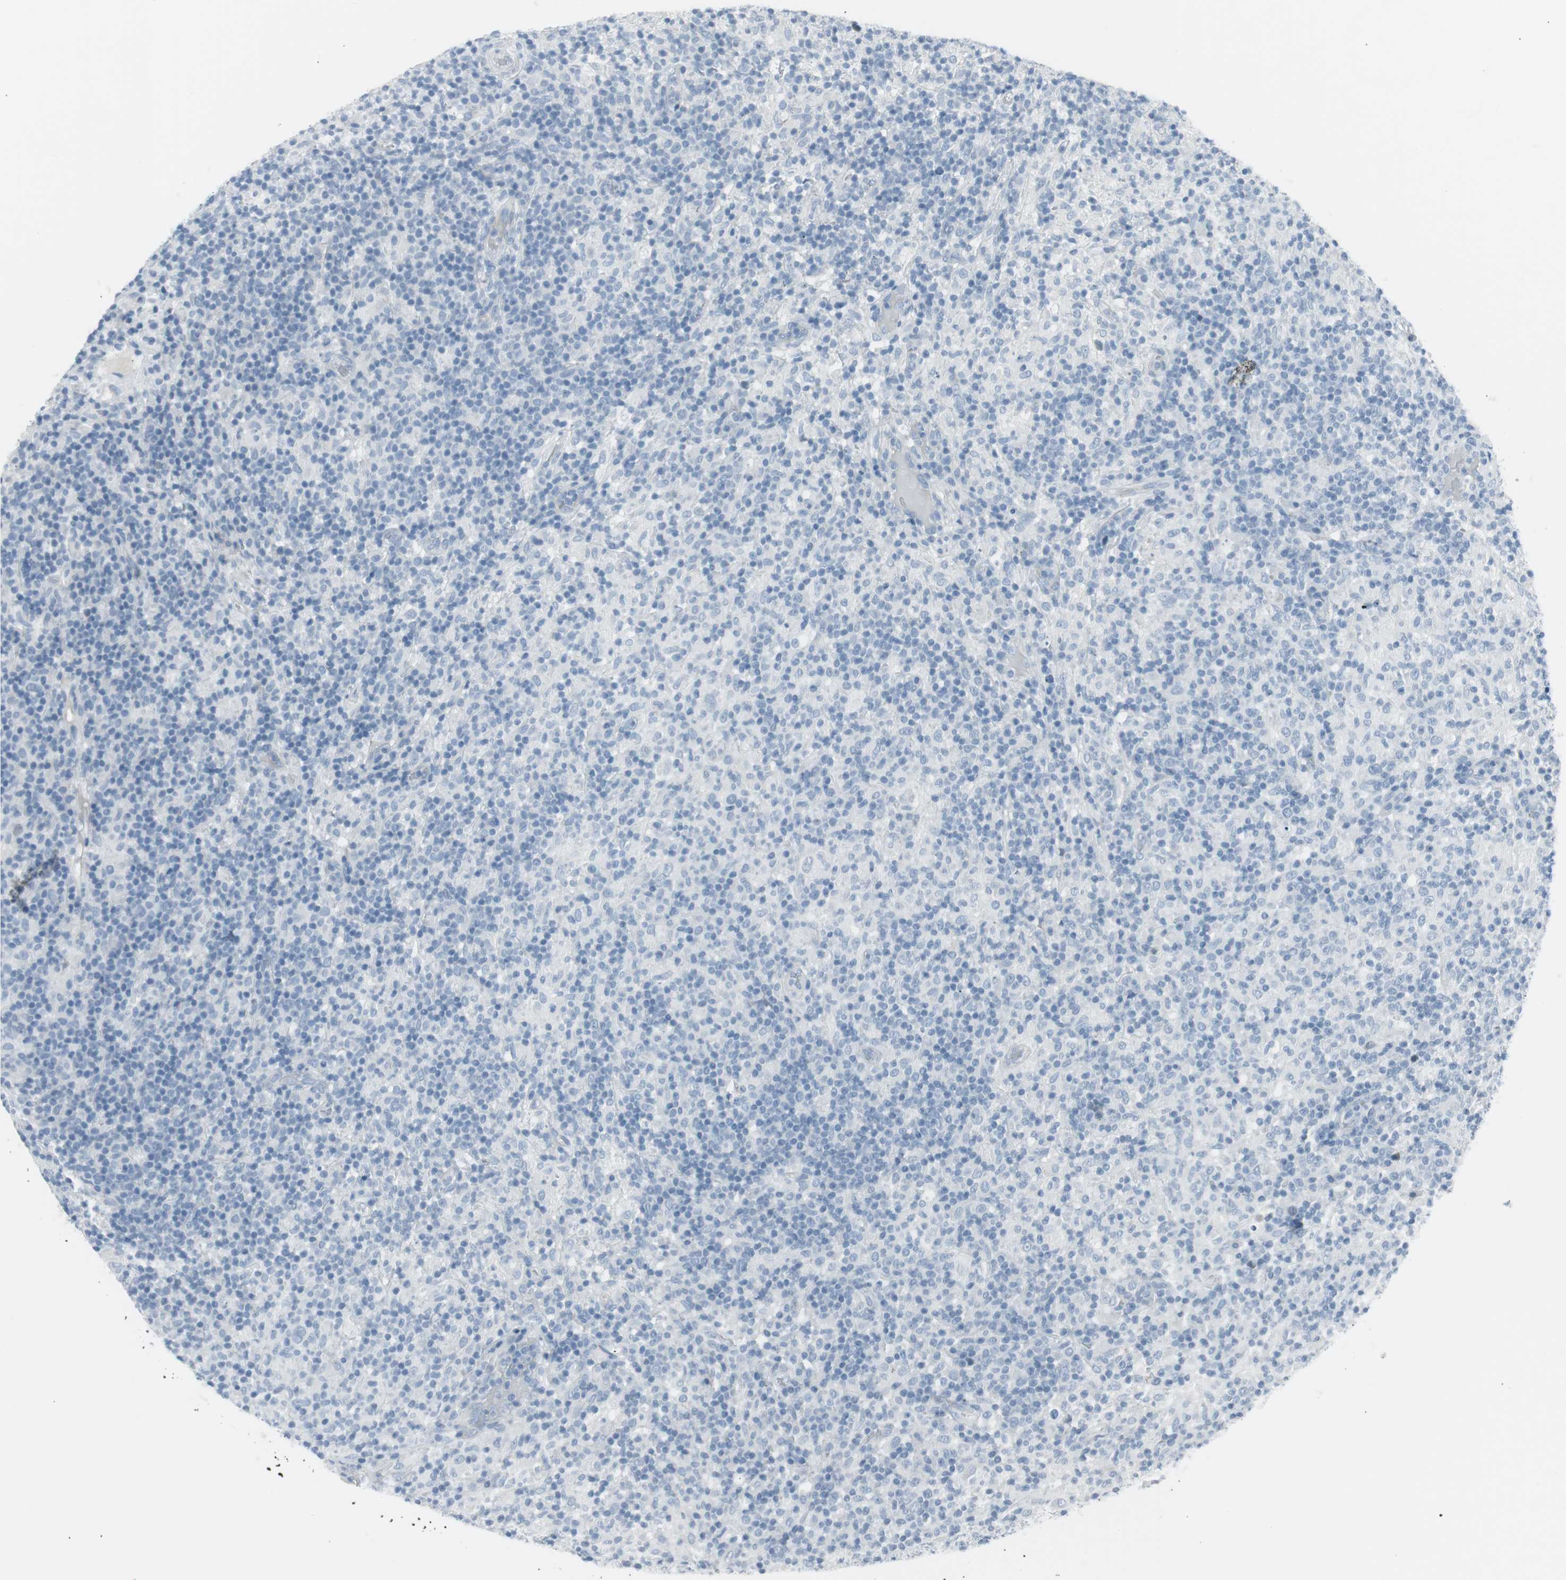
{"staining": {"intensity": "negative", "quantity": "none", "location": "none"}, "tissue": "lymphoma", "cell_type": "Tumor cells", "image_type": "cancer", "snomed": [{"axis": "morphology", "description": "Hodgkin's disease, NOS"}, {"axis": "topography", "description": "Lymph node"}], "caption": "Image shows no significant protein positivity in tumor cells of Hodgkin's disease. (IHC, brightfield microscopy, high magnification).", "gene": "AGR2", "patient": {"sex": "male", "age": 70}}